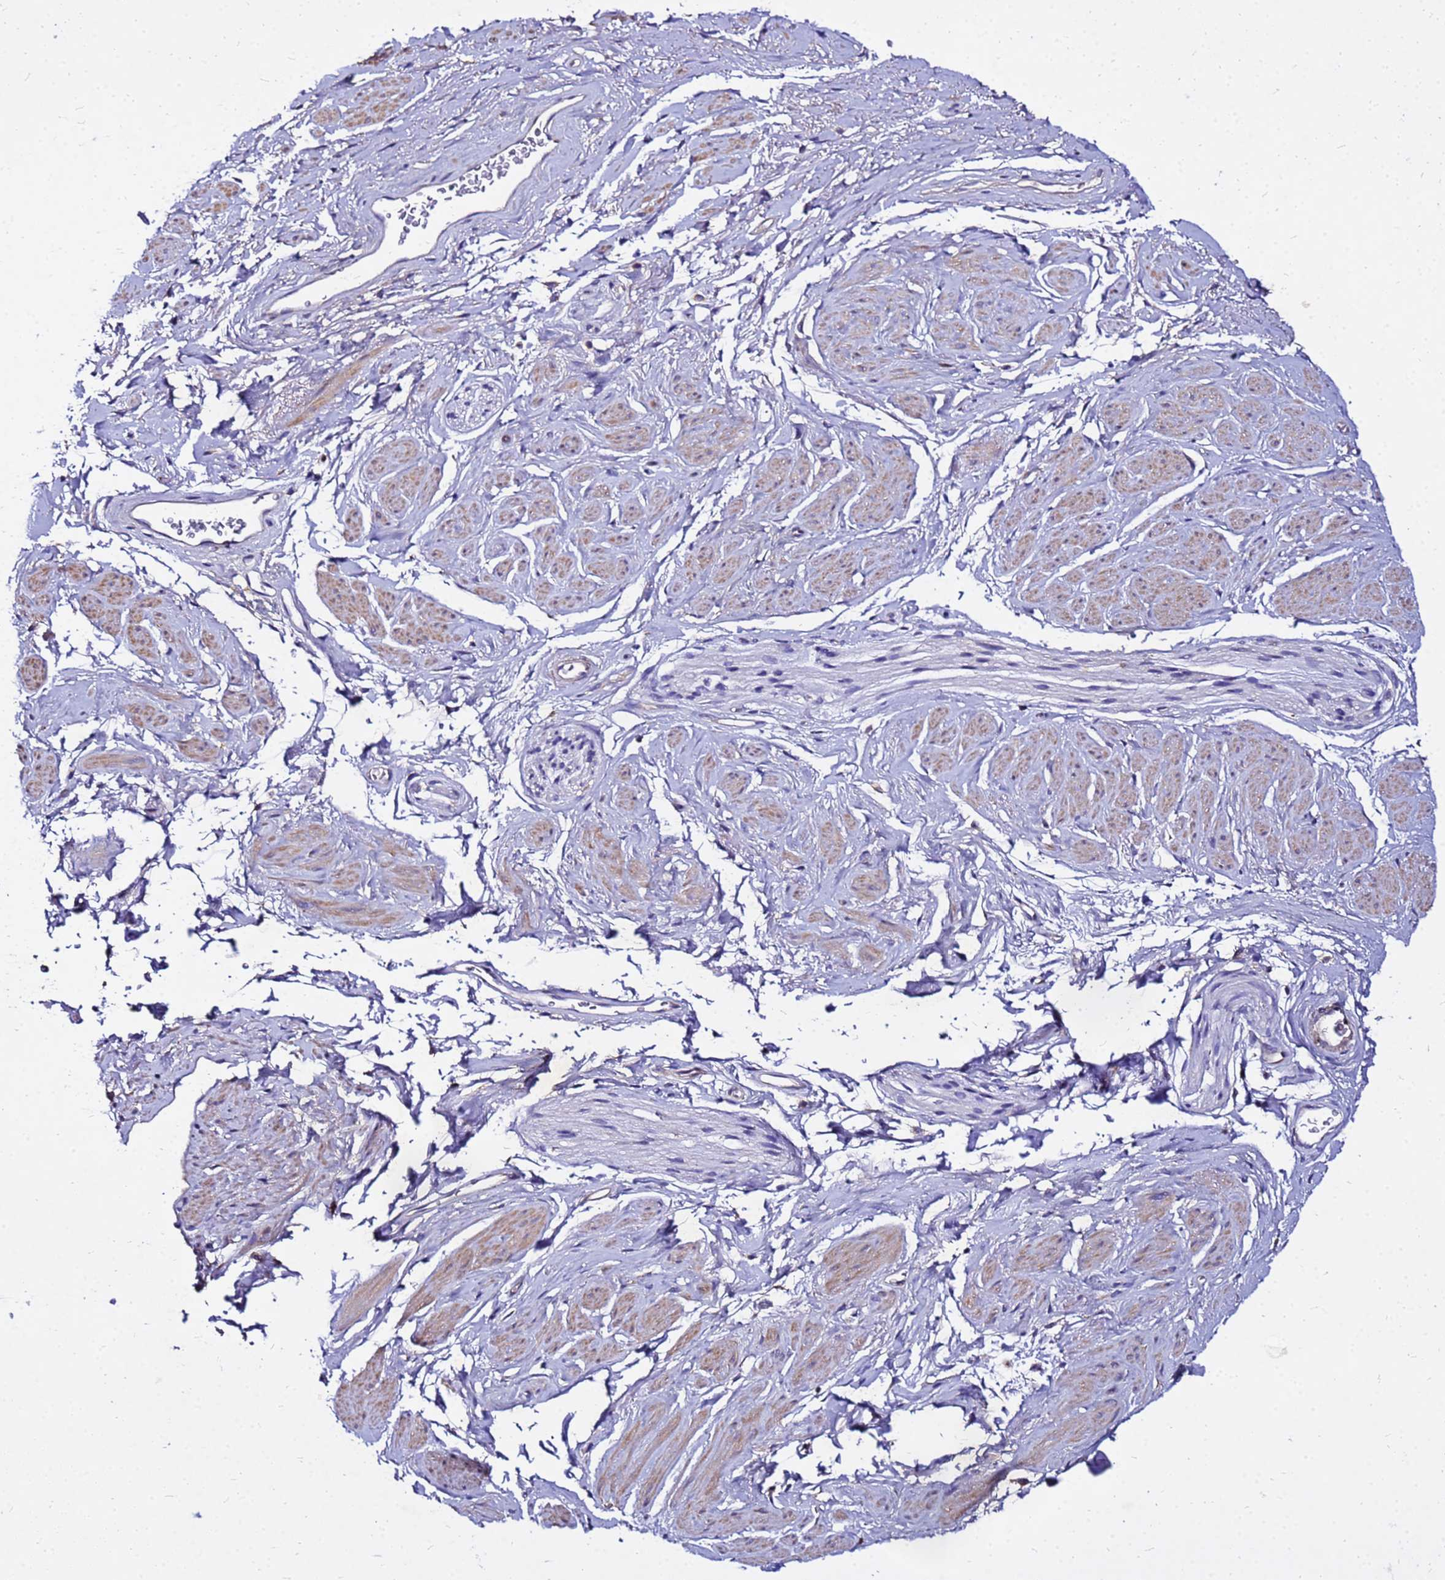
{"staining": {"intensity": "negative", "quantity": "none", "location": "none"}, "tissue": "adipose tissue", "cell_type": "Adipocytes", "image_type": "normal", "snomed": [{"axis": "morphology", "description": "Normal tissue, NOS"}, {"axis": "morphology", "description": "Adenocarcinoma, NOS"}, {"axis": "topography", "description": "Rectum"}, {"axis": "topography", "description": "Vagina"}, {"axis": "topography", "description": "Peripheral nerve tissue"}], "caption": "This is a histopathology image of IHC staining of normal adipose tissue, which shows no expression in adipocytes. (DAB immunohistochemistry (IHC) visualized using brightfield microscopy, high magnification).", "gene": "COX14", "patient": {"sex": "female", "age": 71}}